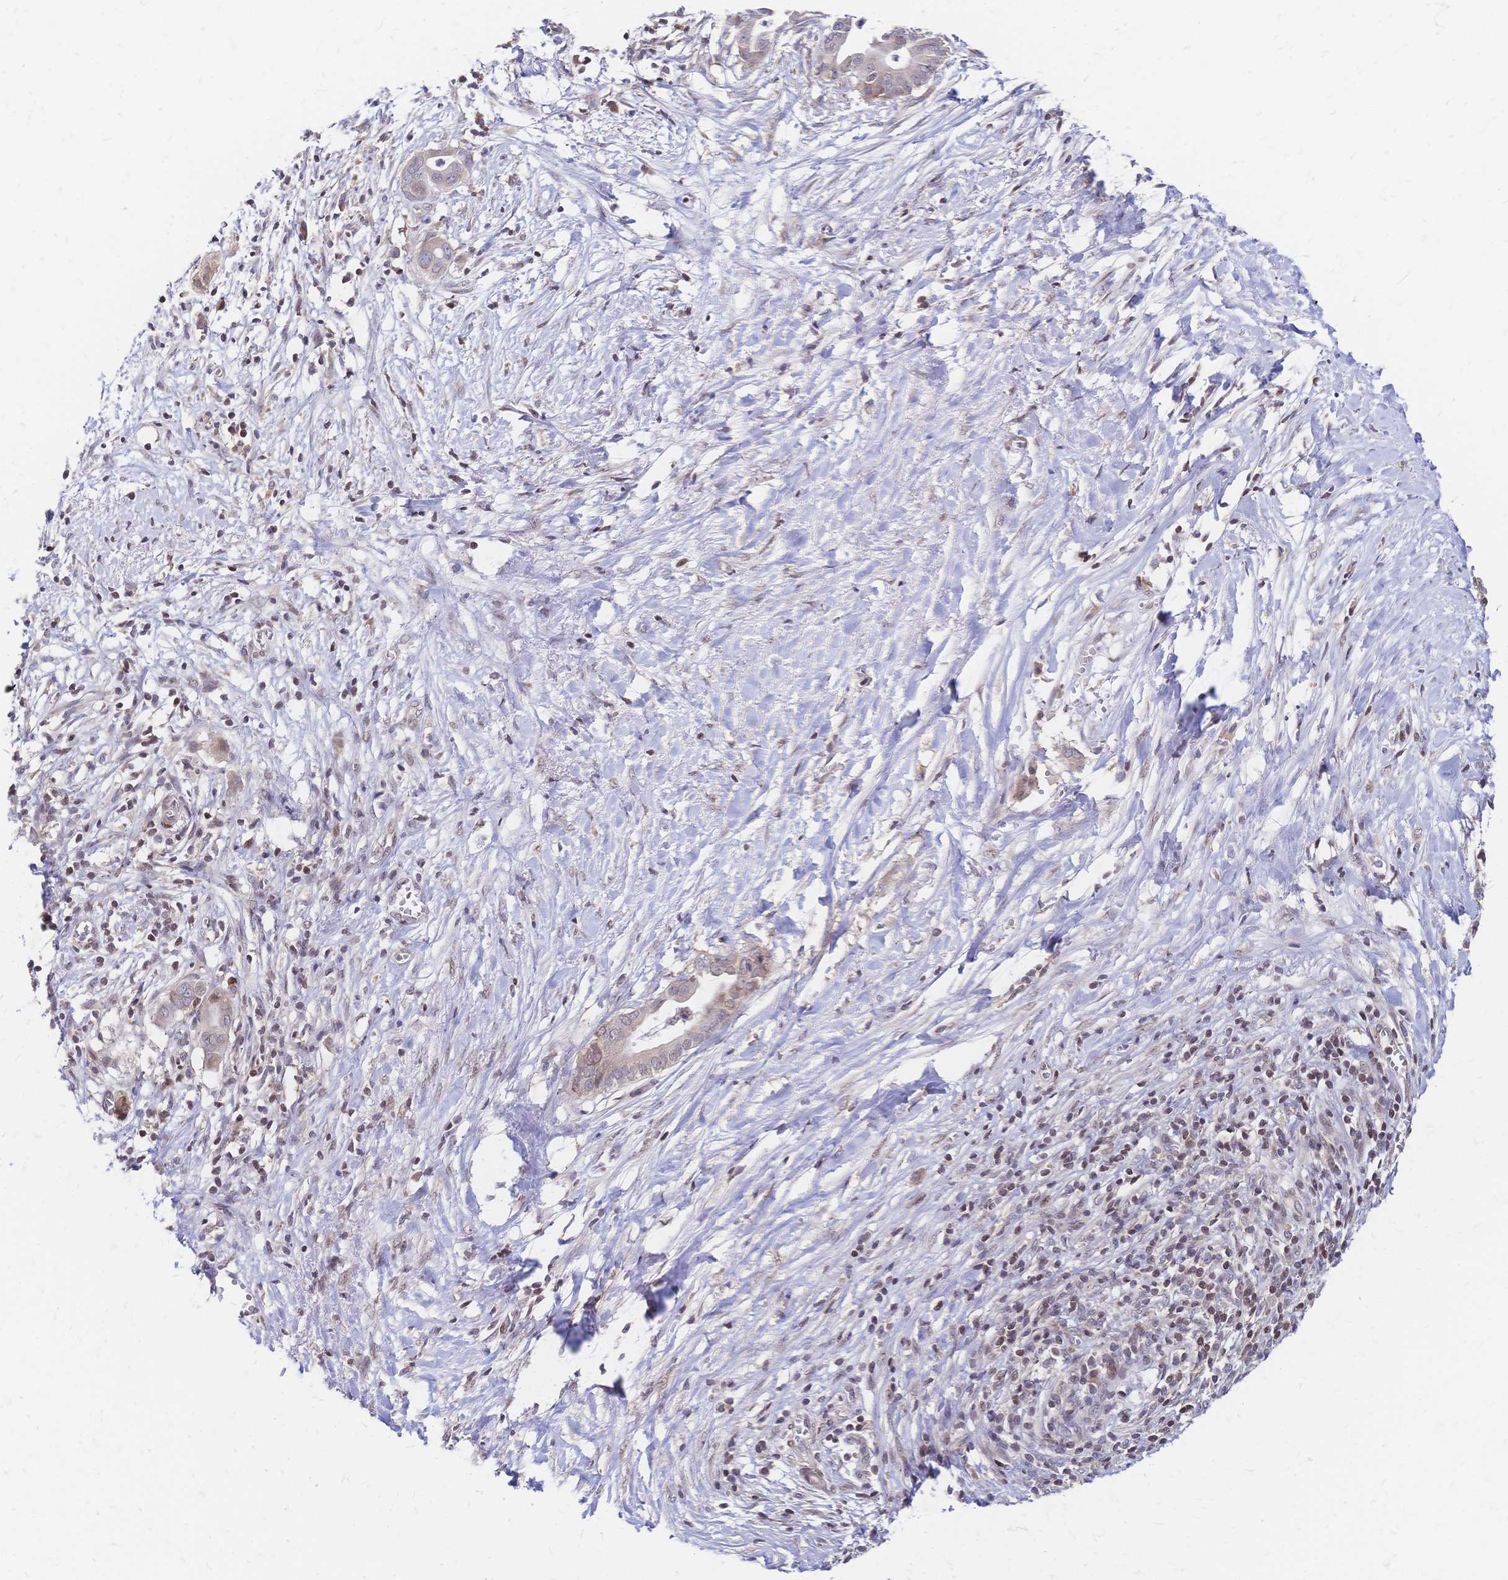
{"staining": {"intensity": "negative", "quantity": "none", "location": "none"}, "tissue": "pancreatic cancer", "cell_type": "Tumor cells", "image_type": "cancer", "snomed": [{"axis": "morphology", "description": "Adenocarcinoma, NOS"}, {"axis": "topography", "description": "Pancreas"}], "caption": "High magnification brightfield microscopy of pancreatic adenocarcinoma stained with DAB (brown) and counterstained with hematoxylin (blue): tumor cells show no significant expression. (DAB immunohistochemistry (IHC) with hematoxylin counter stain).", "gene": "CBX7", "patient": {"sex": "male", "age": 61}}